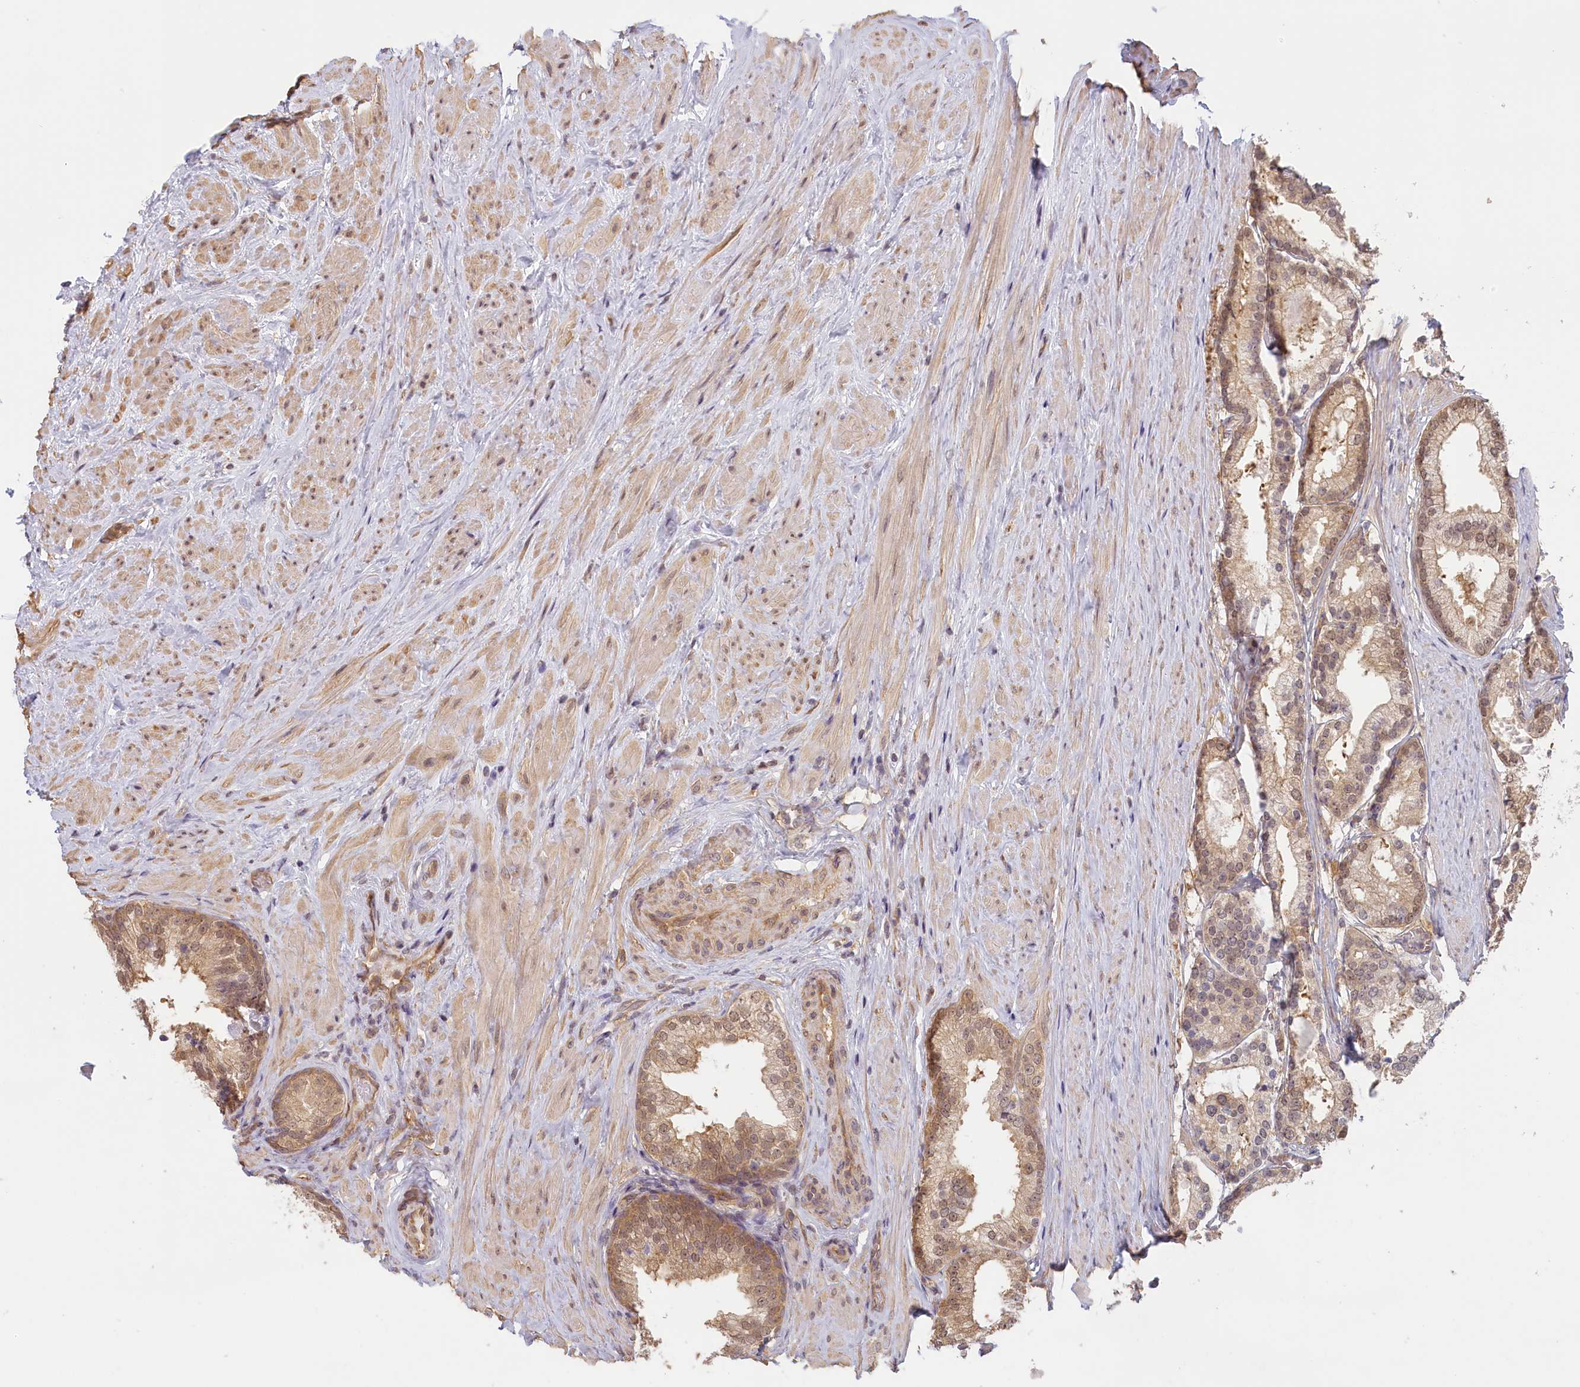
{"staining": {"intensity": "moderate", "quantity": ">75%", "location": "cytoplasmic/membranous,nuclear"}, "tissue": "prostate cancer", "cell_type": "Tumor cells", "image_type": "cancer", "snomed": [{"axis": "morphology", "description": "Adenocarcinoma, Low grade"}, {"axis": "topography", "description": "Prostate"}], "caption": "This image exhibits immunohistochemistry staining of prostate adenocarcinoma (low-grade), with medium moderate cytoplasmic/membranous and nuclear expression in about >75% of tumor cells.", "gene": "C19orf44", "patient": {"sex": "male", "age": 68}}